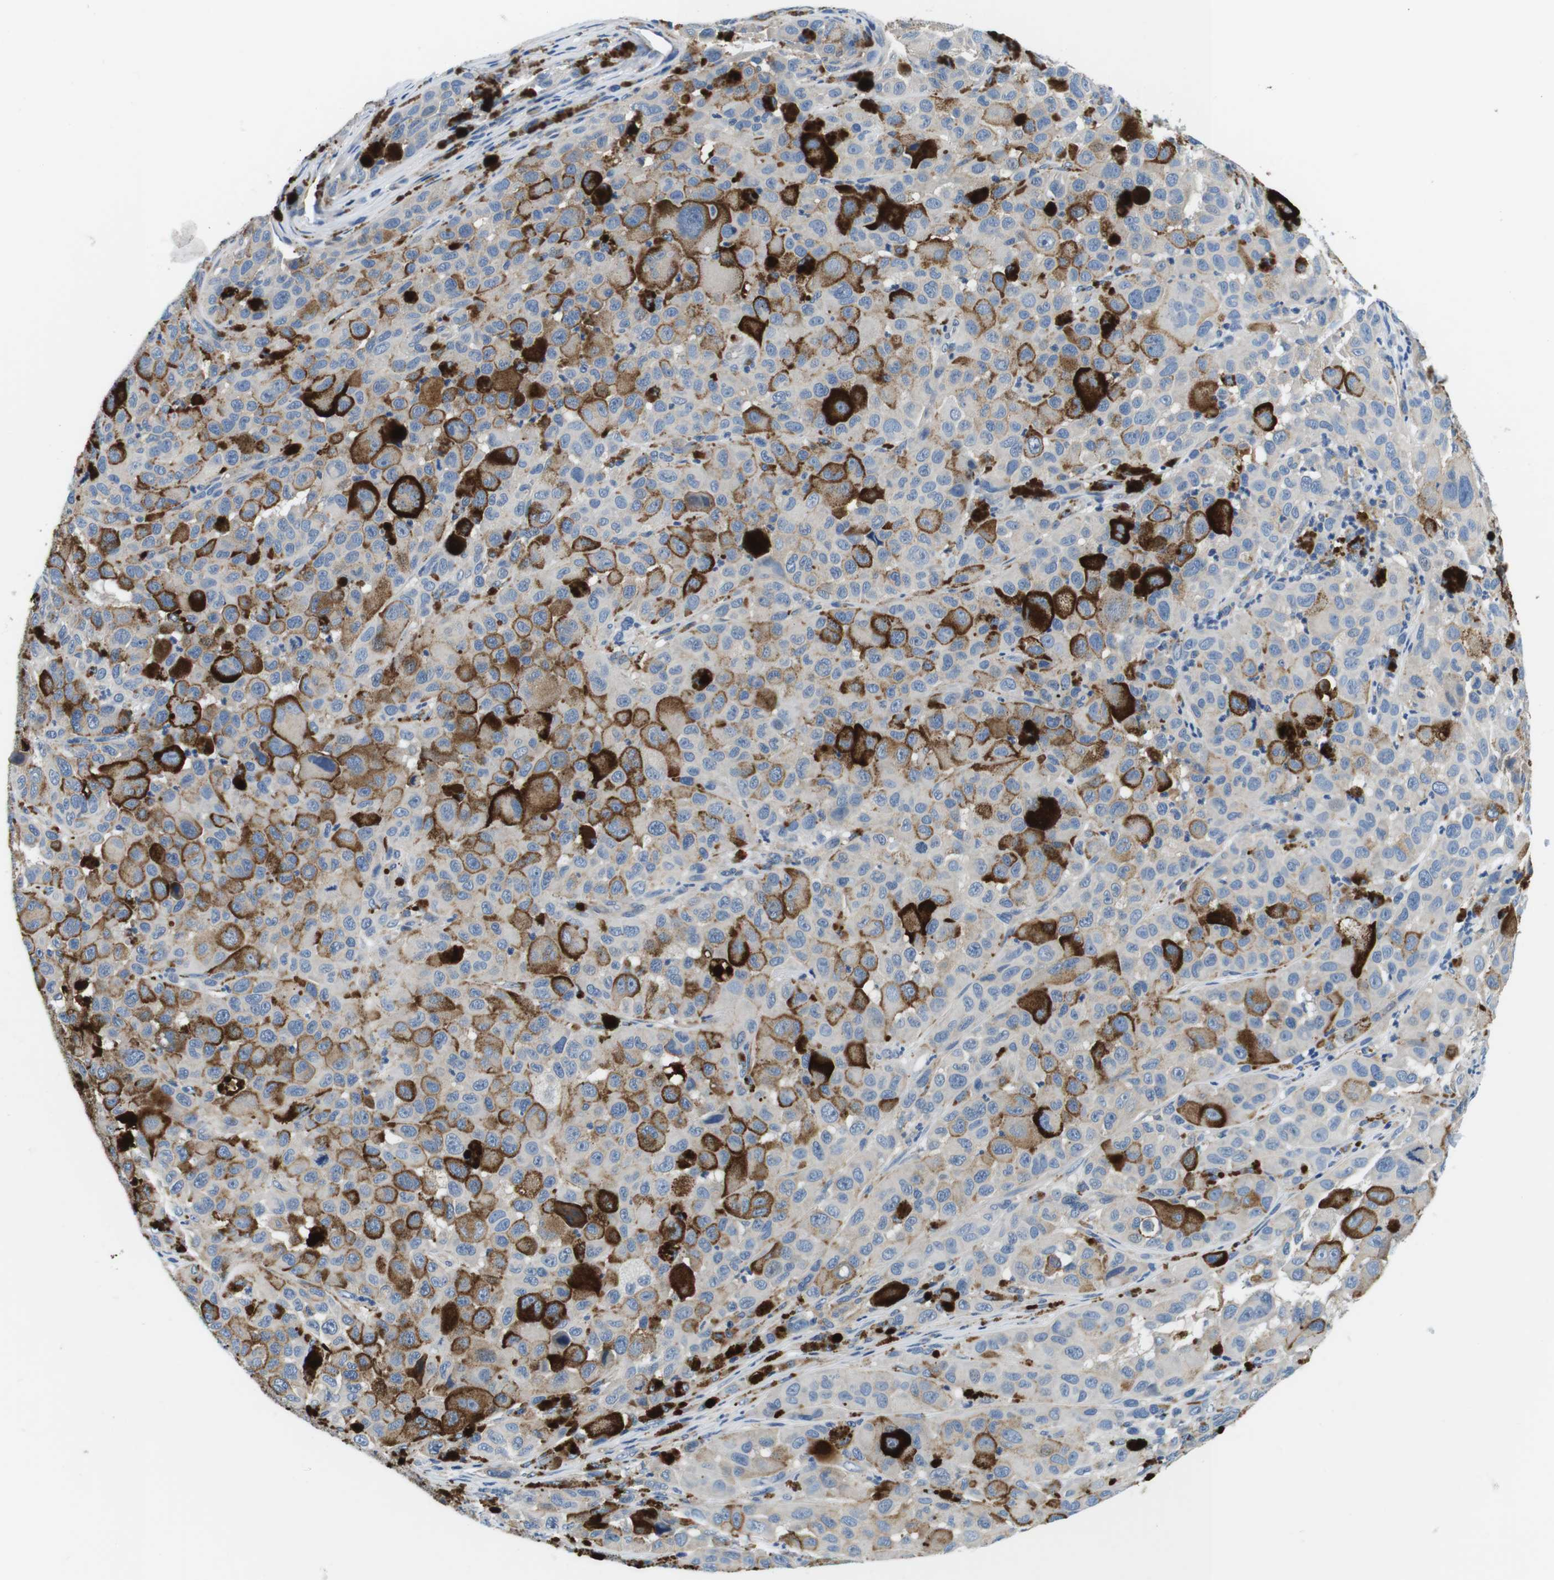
{"staining": {"intensity": "moderate", "quantity": "25%-75%", "location": "cytoplasmic/membranous"}, "tissue": "melanoma", "cell_type": "Tumor cells", "image_type": "cancer", "snomed": [{"axis": "morphology", "description": "Malignant melanoma, NOS"}, {"axis": "topography", "description": "Skin"}], "caption": "Immunohistochemistry image of malignant melanoma stained for a protein (brown), which shows medium levels of moderate cytoplasmic/membranous expression in about 25%-75% of tumor cells.", "gene": "DENND4C", "patient": {"sex": "male", "age": 96}}